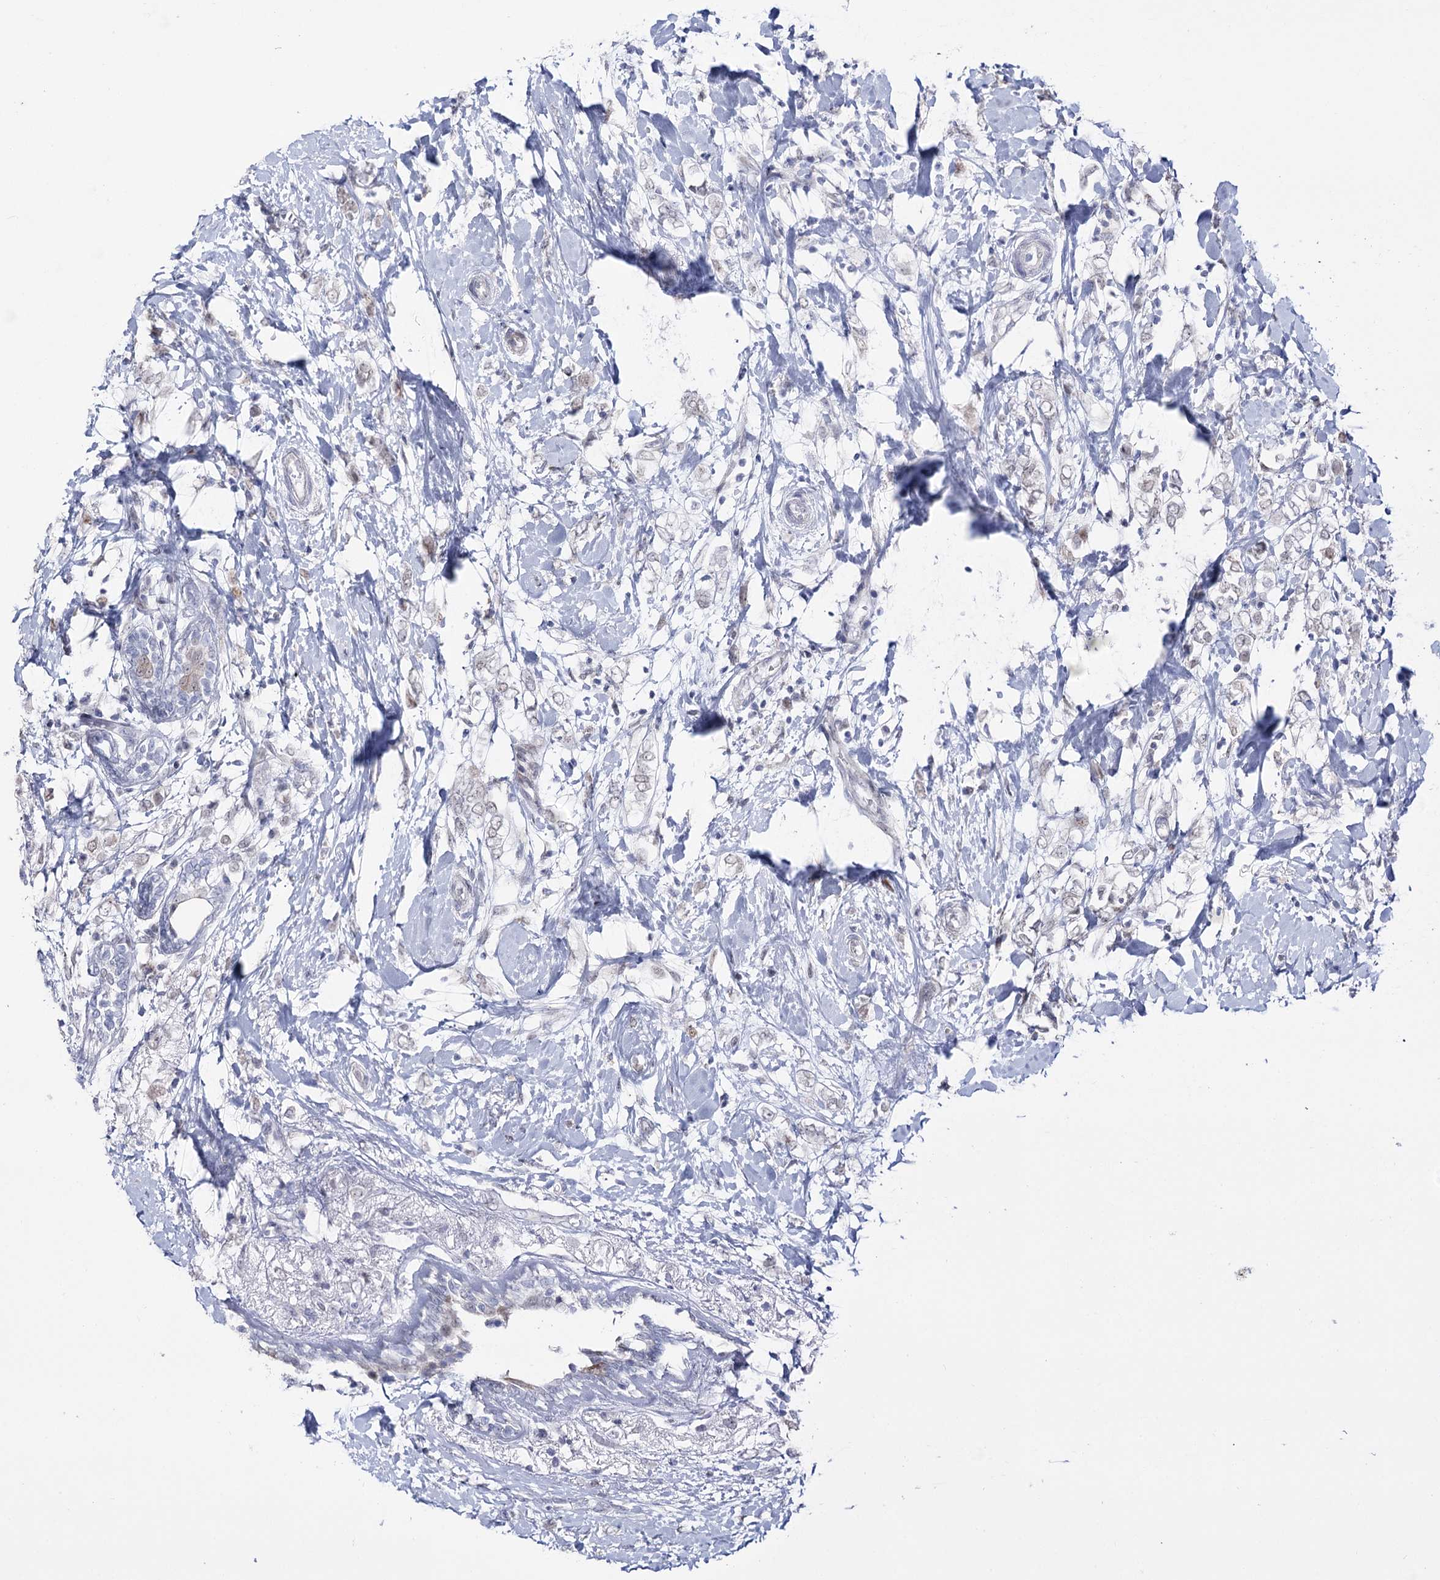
{"staining": {"intensity": "negative", "quantity": "none", "location": "none"}, "tissue": "breast cancer", "cell_type": "Tumor cells", "image_type": "cancer", "snomed": [{"axis": "morphology", "description": "Normal tissue, NOS"}, {"axis": "morphology", "description": "Lobular carcinoma"}, {"axis": "topography", "description": "Breast"}], "caption": "Breast lobular carcinoma stained for a protein using immunohistochemistry (IHC) demonstrates no staining tumor cells.", "gene": "RBM15B", "patient": {"sex": "female", "age": 47}}